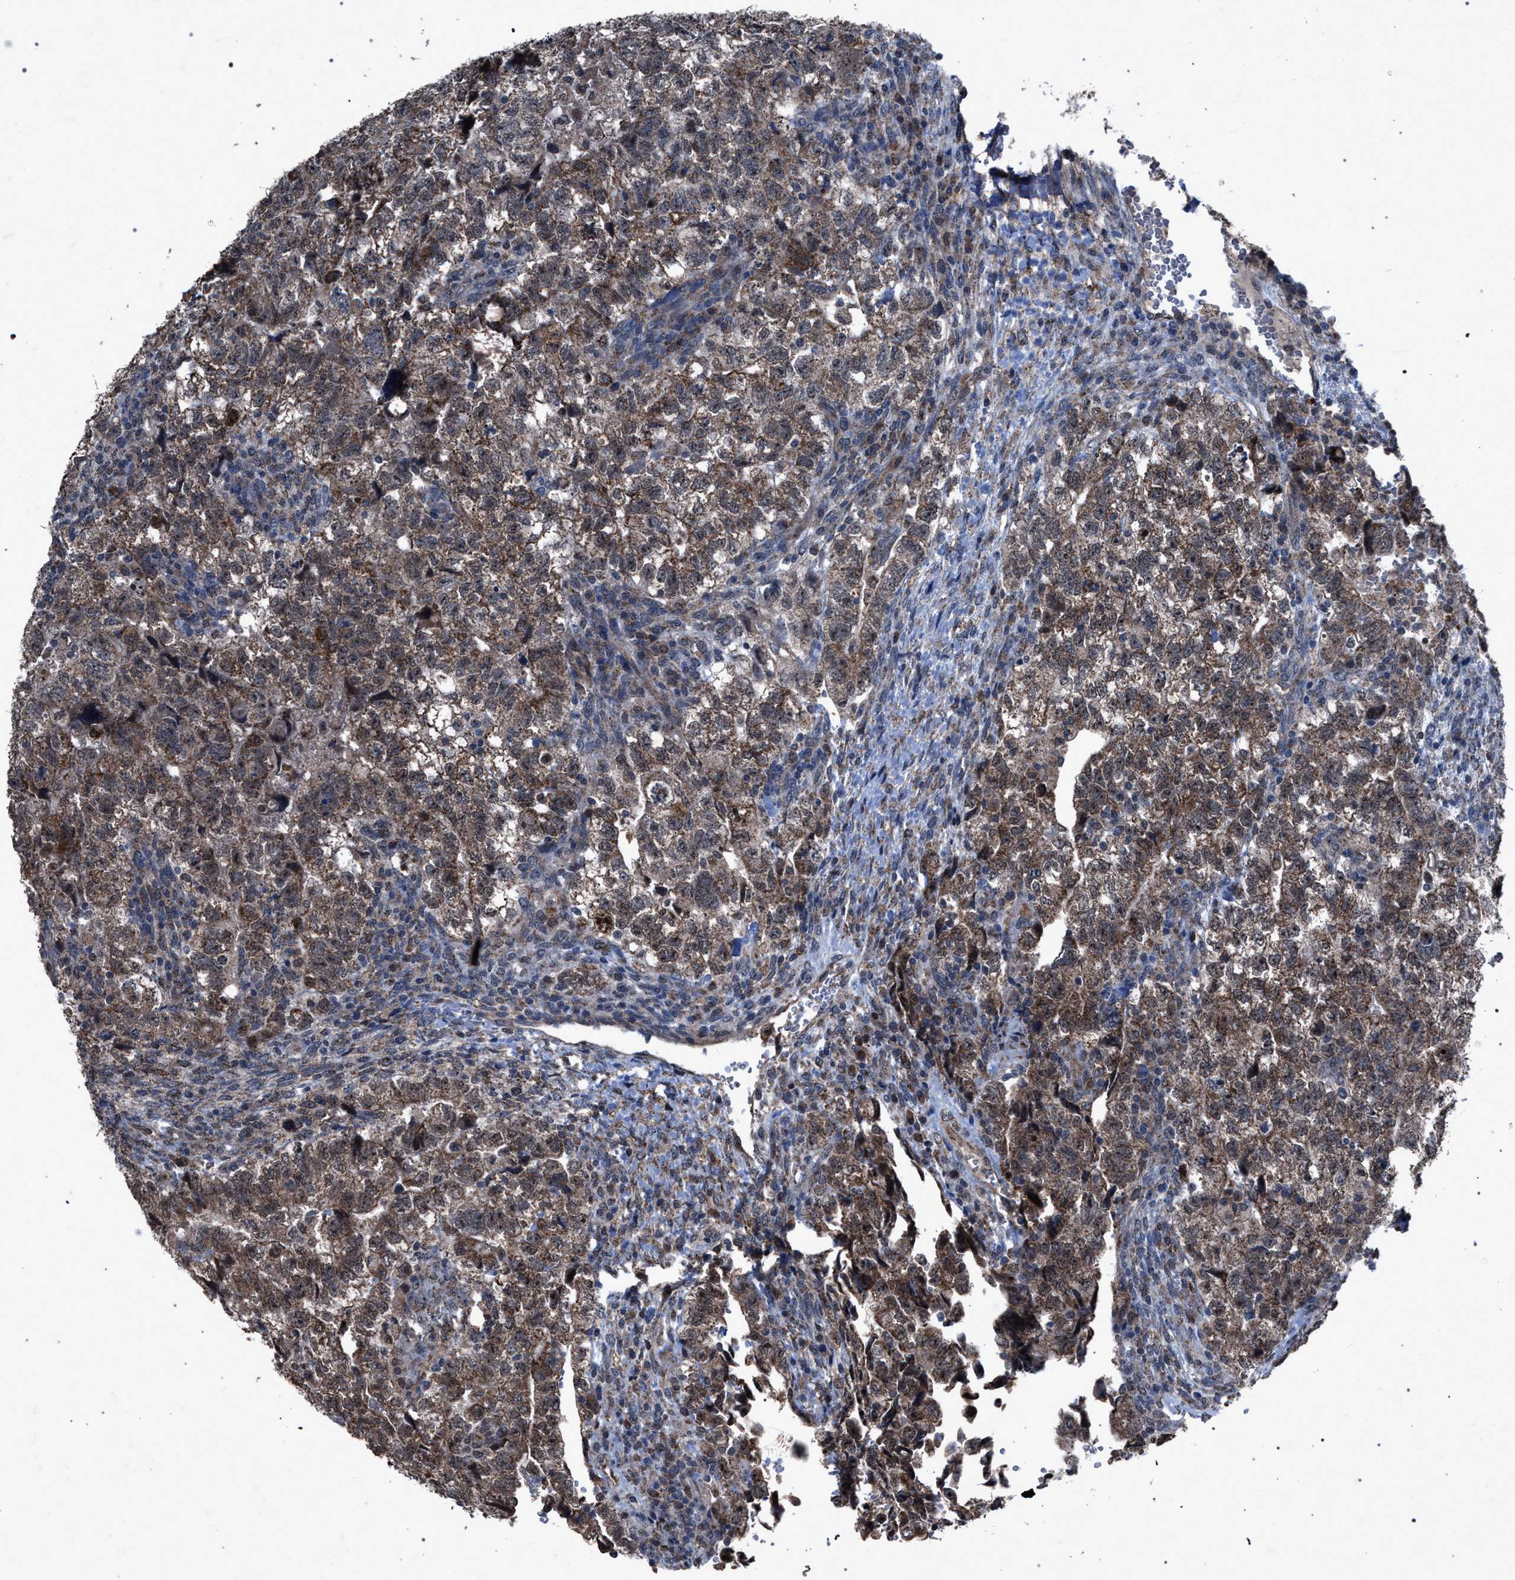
{"staining": {"intensity": "weak", "quantity": ">75%", "location": "cytoplasmic/membranous"}, "tissue": "testis cancer", "cell_type": "Tumor cells", "image_type": "cancer", "snomed": [{"axis": "morphology", "description": "Carcinoma, Embryonal, NOS"}, {"axis": "topography", "description": "Testis"}], "caption": "Immunohistochemistry (DAB (3,3'-diaminobenzidine)) staining of testis cancer demonstrates weak cytoplasmic/membranous protein staining in approximately >75% of tumor cells. (brown staining indicates protein expression, while blue staining denotes nuclei).", "gene": "HSD17B4", "patient": {"sex": "male", "age": 36}}